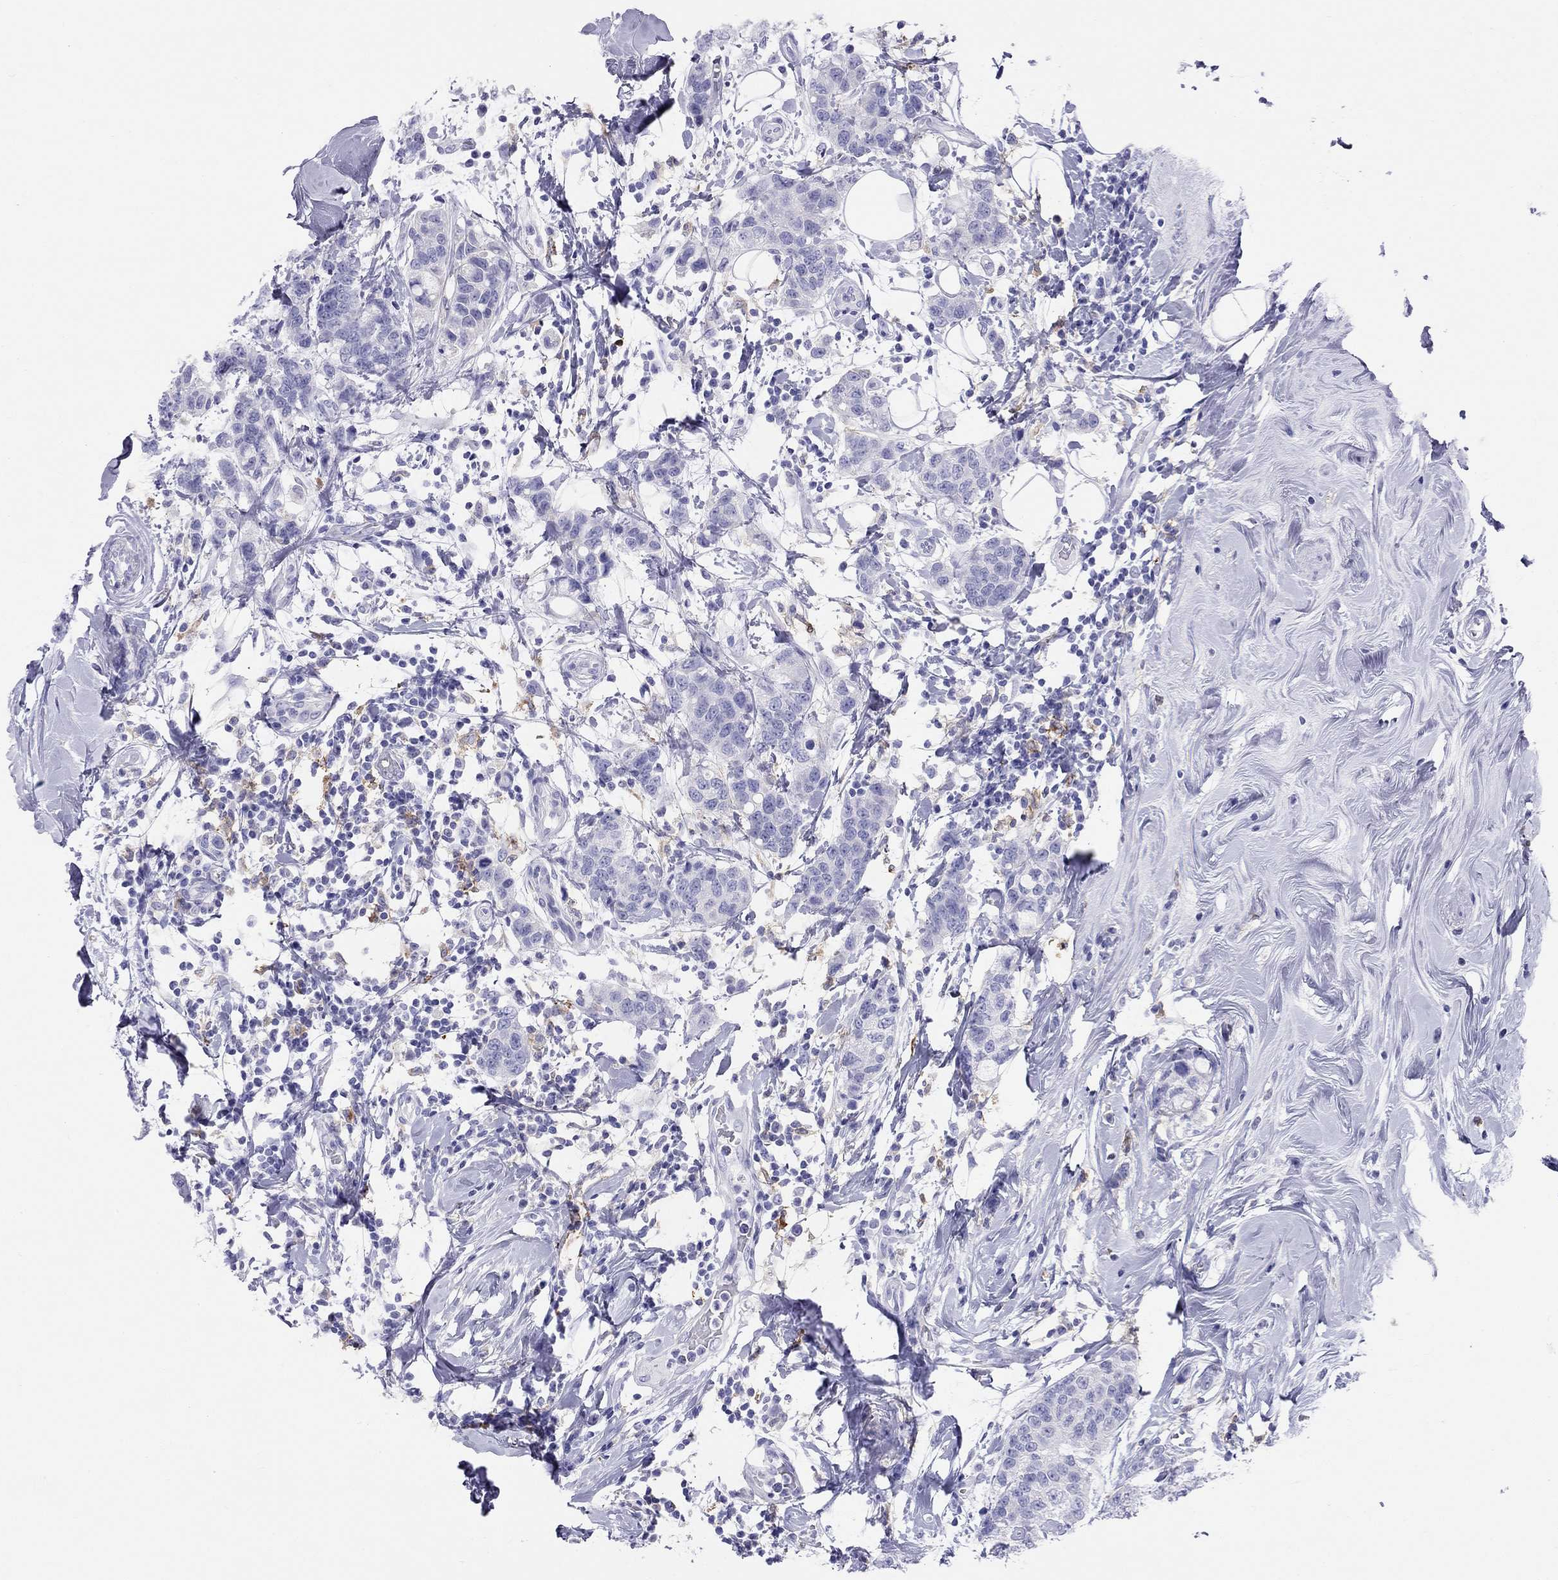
{"staining": {"intensity": "negative", "quantity": "none", "location": "none"}, "tissue": "breast cancer", "cell_type": "Tumor cells", "image_type": "cancer", "snomed": [{"axis": "morphology", "description": "Duct carcinoma"}, {"axis": "topography", "description": "Breast"}], "caption": "Tumor cells show no significant staining in invasive ductal carcinoma (breast).", "gene": "HLA-DQB2", "patient": {"sex": "female", "age": 27}}